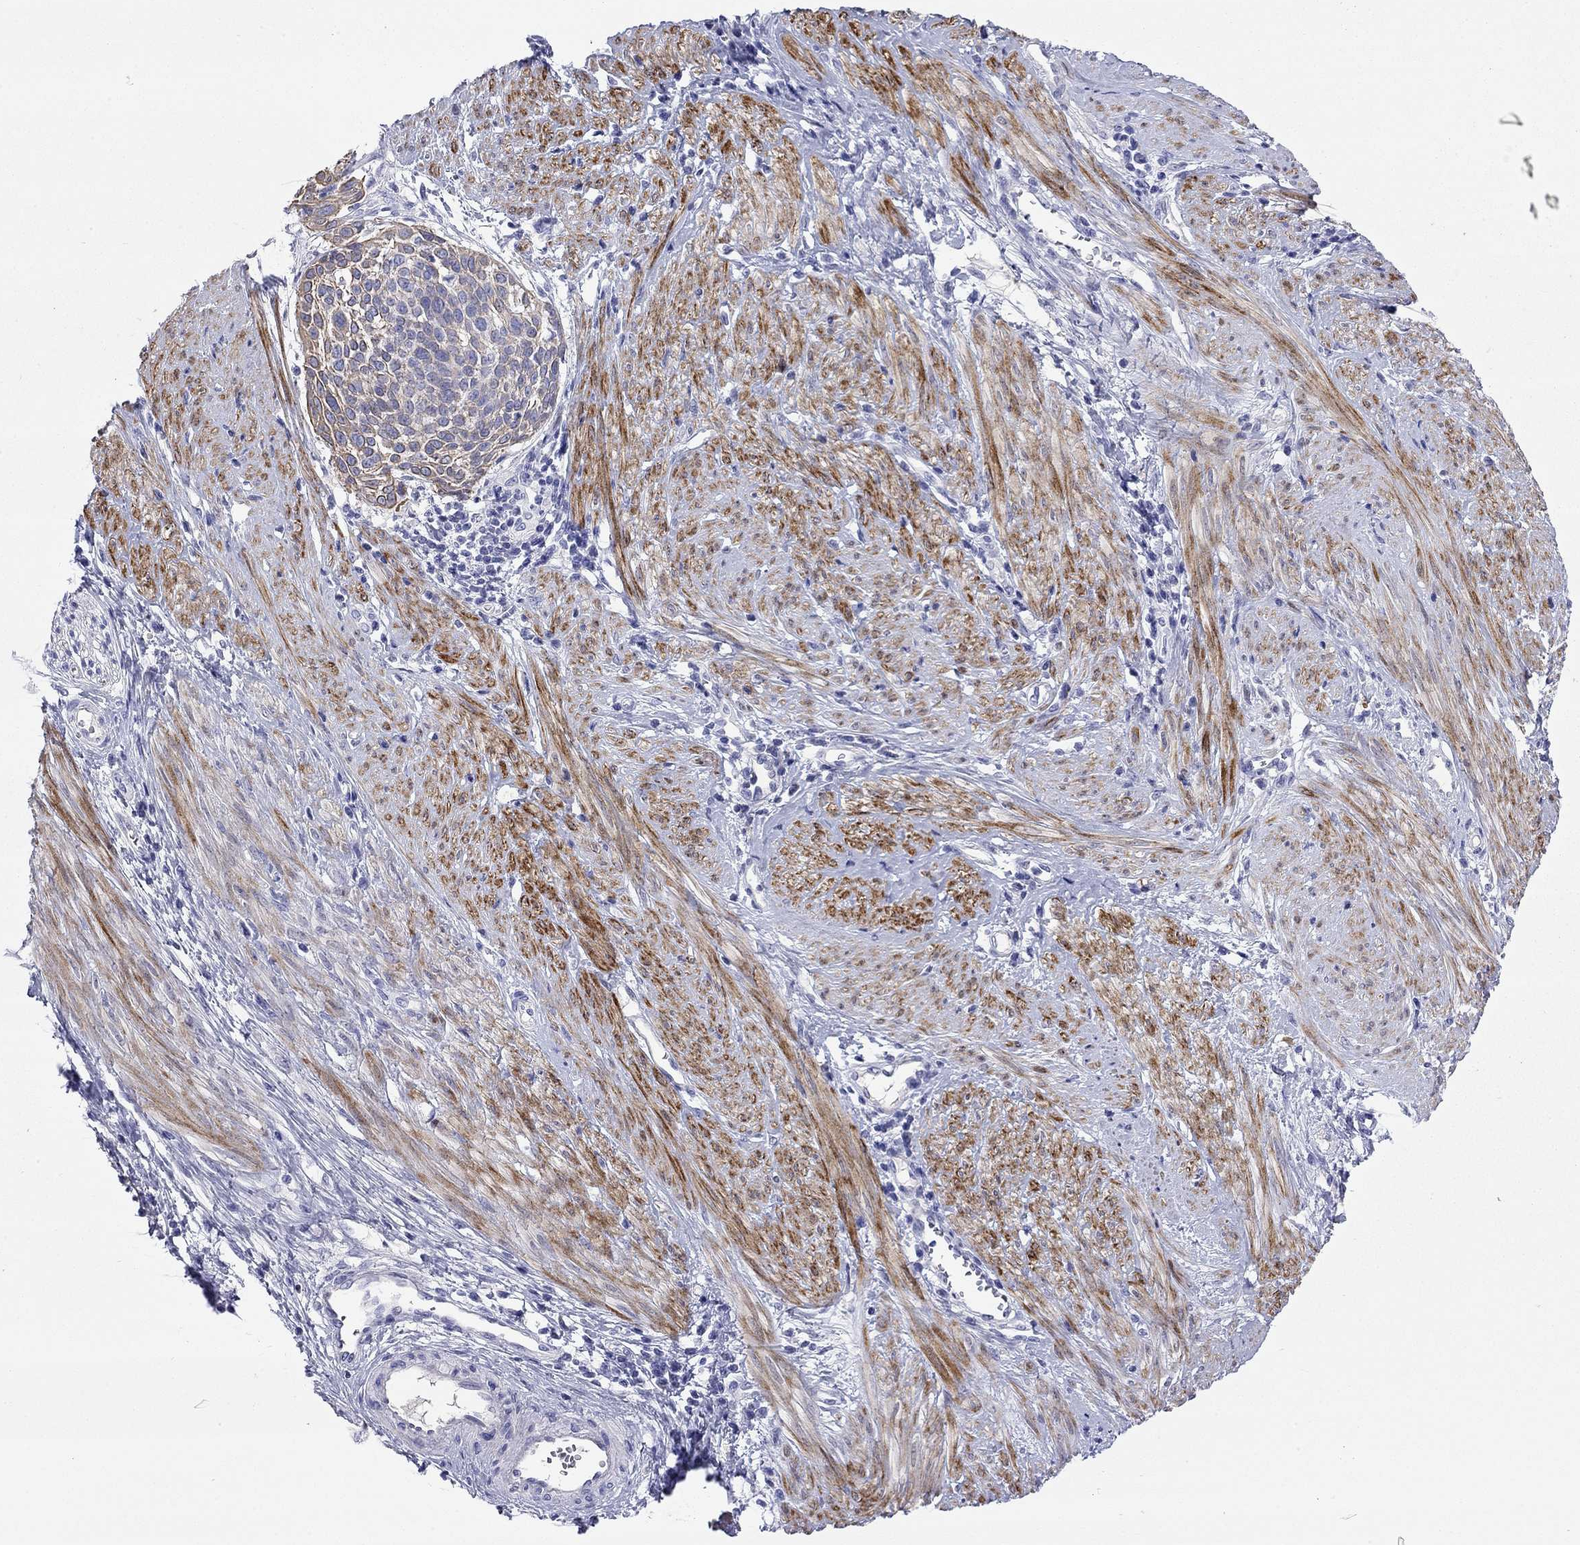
{"staining": {"intensity": "moderate", "quantity": "25%-75%", "location": "cytoplasmic/membranous"}, "tissue": "cervical cancer", "cell_type": "Tumor cells", "image_type": "cancer", "snomed": [{"axis": "morphology", "description": "Squamous cell carcinoma, NOS"}, {"axis": "topography", "description": "Cervix"}], "caption": "Moderate cytoplasmic/membranous staining for a protein is seen in approximately 25%-75% of tumor cells of cervical cancer using IHC.", "gene": "CMYA5", "patient": {"sex": "female", "age": 39}}